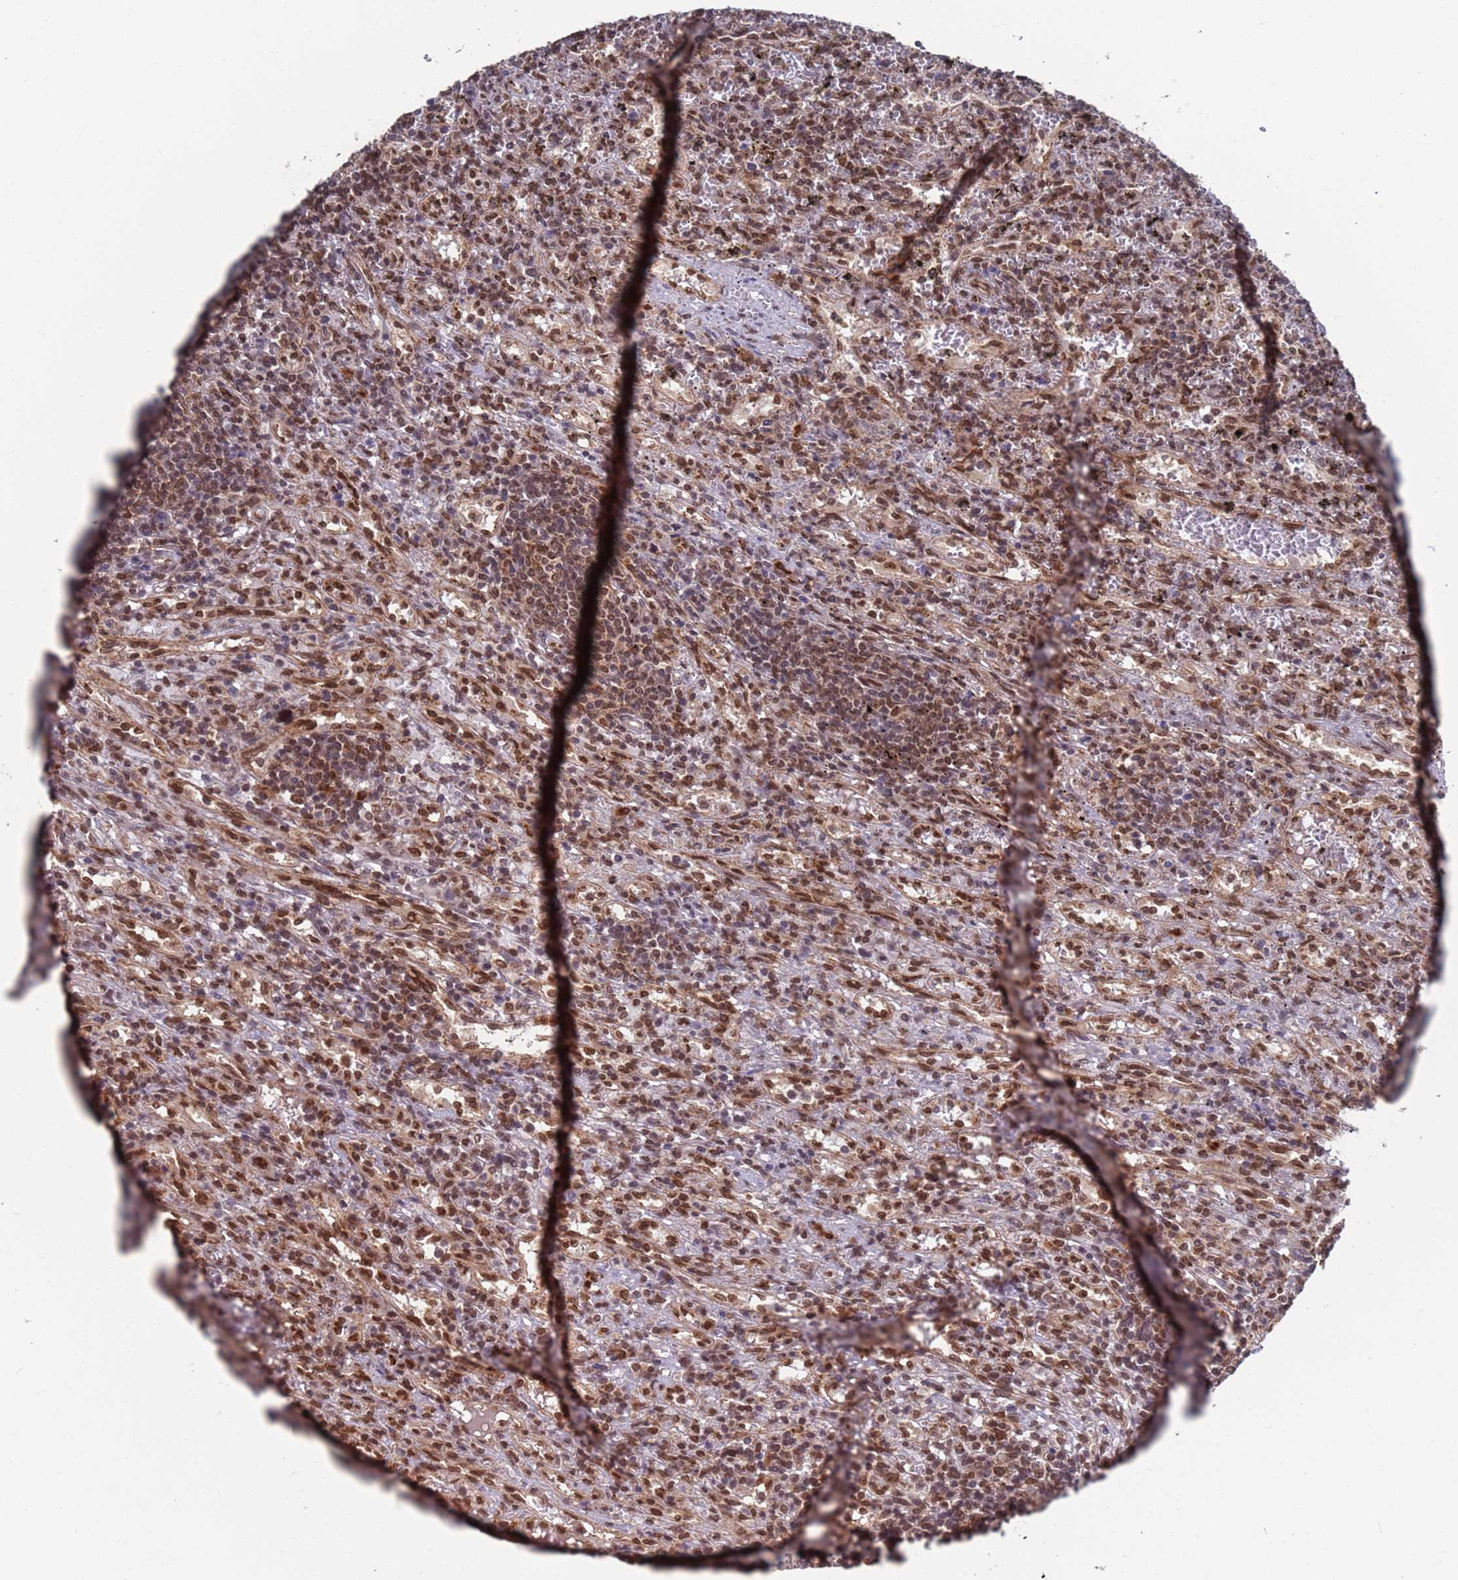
{"staining": {"intensity": "moderate", "quantity": ">75%", "location": "cytoplasmic/membranous,nuclear"}, "tissue": "lymphoma", "cell_type": "Tumor cells", "image_type": "cancer", "snomed": [{"axis": "morphology", "description": "Malignant lymphoma, non-Hodgkin's type, Low grade"}, {"axis": "topography", "description": "Spleen"}], "caption": "Protein analysis of lymphoma tissue shows moderate cytoplasmic/membranous and nuclear staining in approximately >75% of tumor cells.", "gene": "FUBP3", "patient": {"sex": "male", "age": 76}}